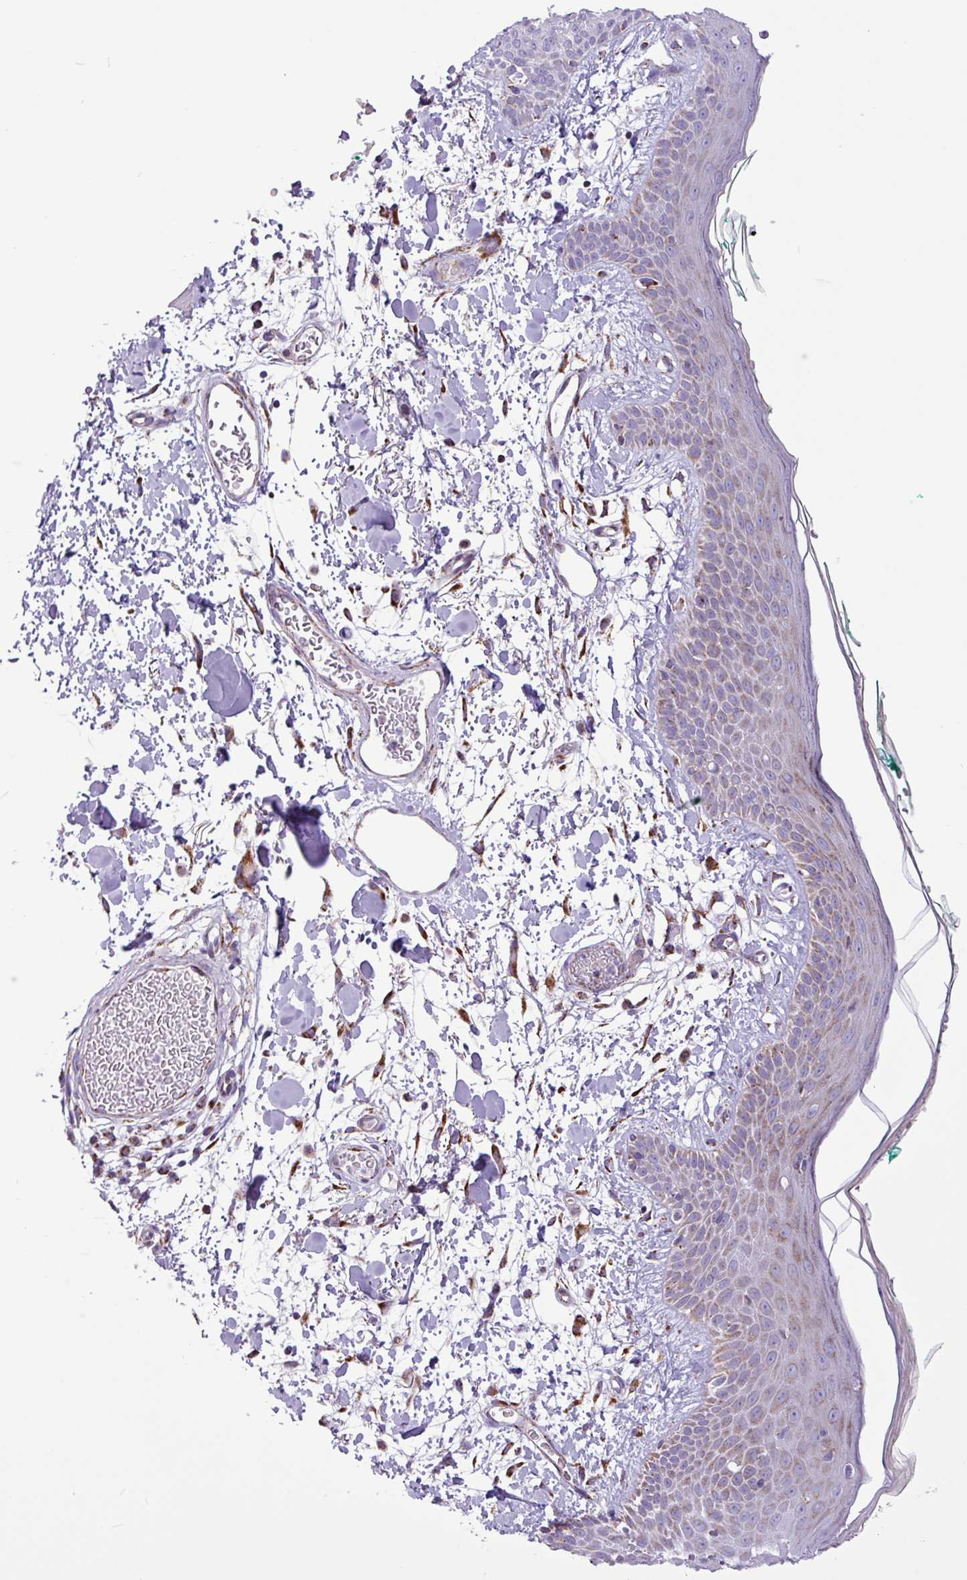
{"staining": {"intensity": "negative", "quantity": "none", "location": "none"}, "tissue": "skin", "cell_type": "Fibroblasts", "image_type": "normal", "snomed": [{"axis": "morphology", "description": "Normal tissue, NOS"}, {"axis": "topography", "description": "Skin"}], "caption": "Immunohistochemistry (IHC) of benign skin reveals no positivity in fibroblasts.", "gene": "RTL3", "patient": {"sex": "male", "age": 79}}